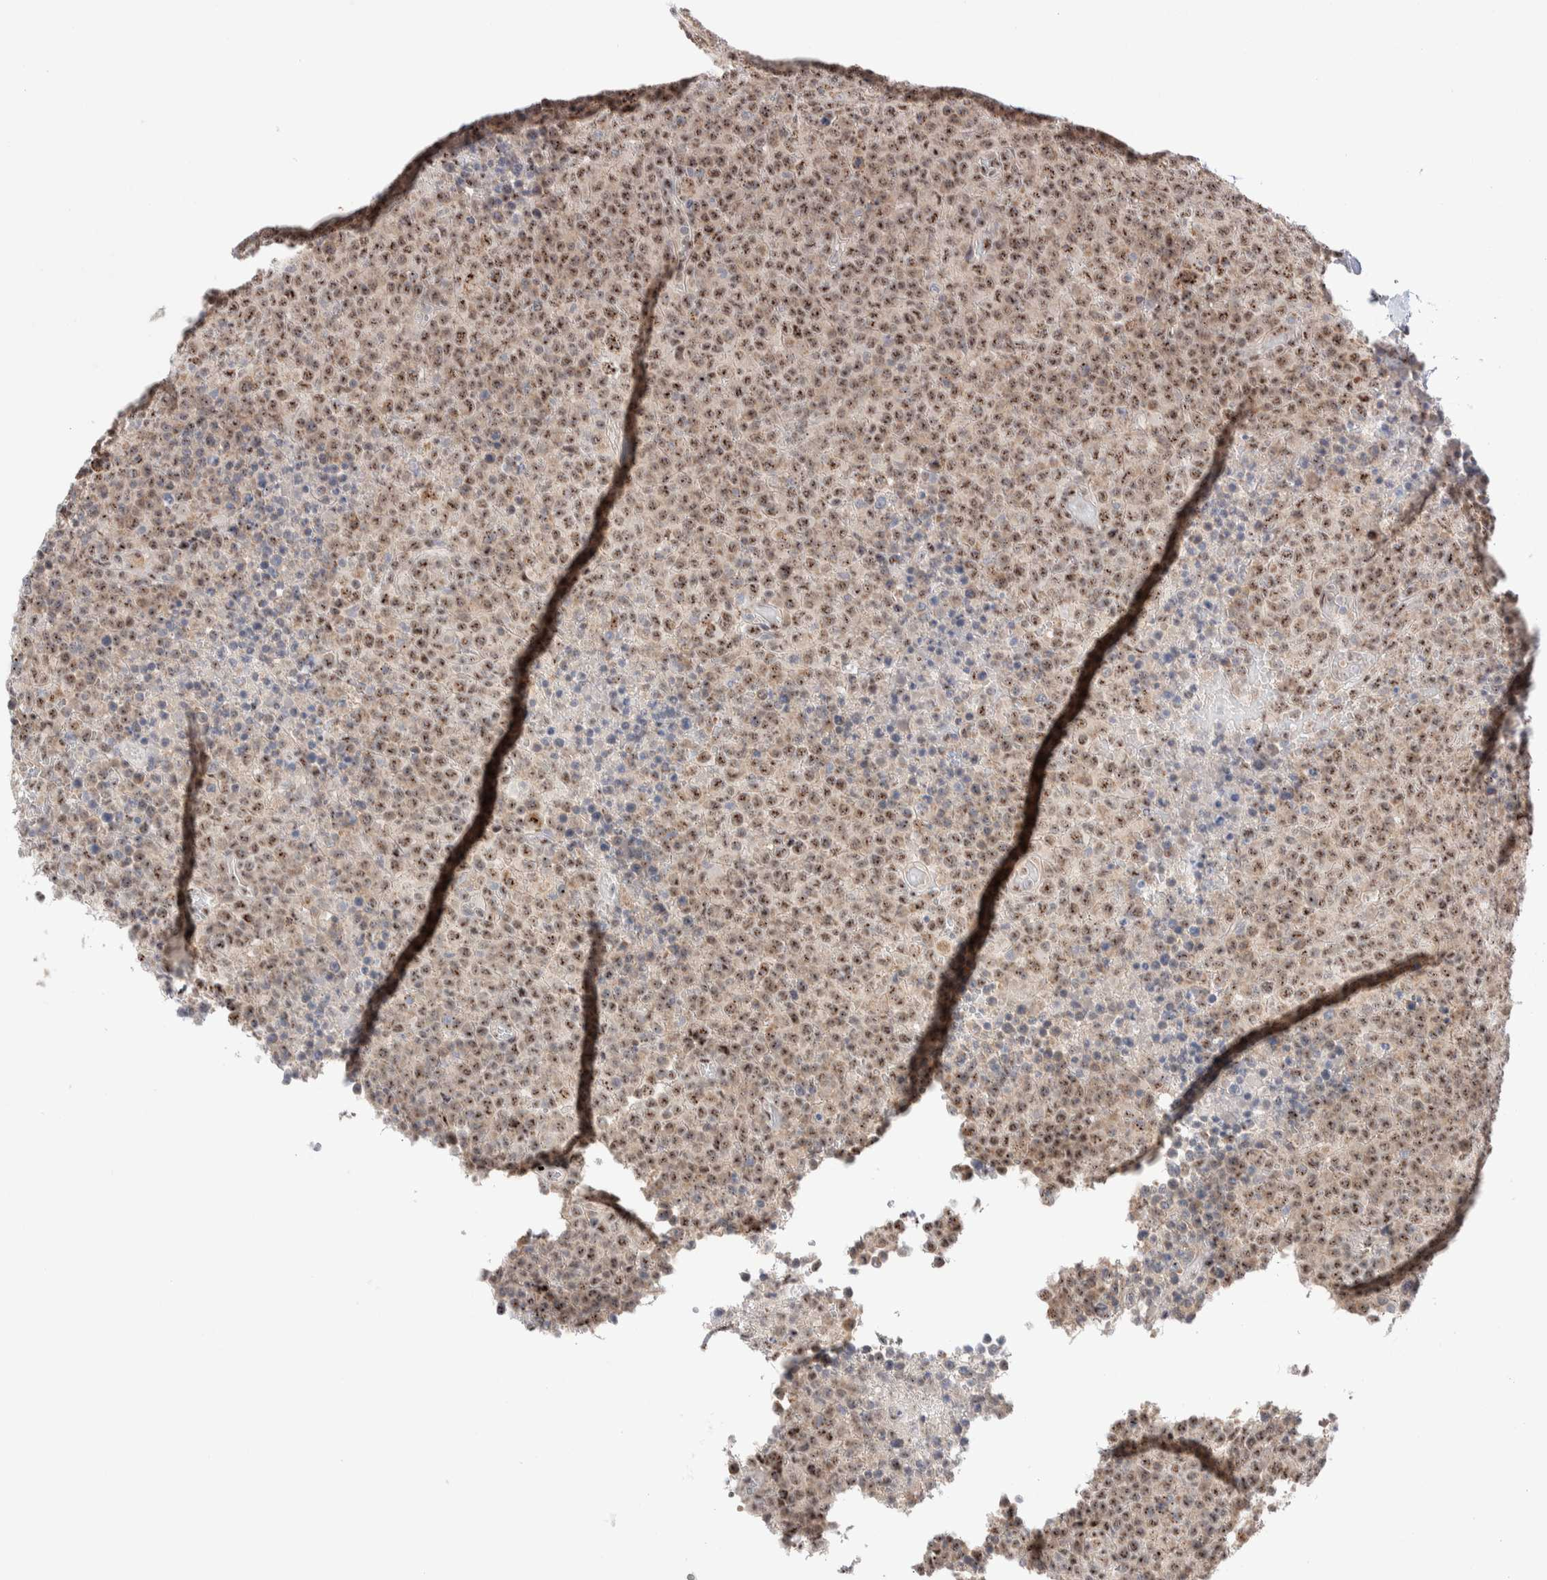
{"staining": {"intensity": "moderate", "quantity": ">75%", "location": "nuclear"}, "tissue": "lymphoma", "cell_type": "Tumor cells", "image_type": "cancer", "snomed": [{"axis": "morphology", "description": "Malignant lymphoma, non-Hodgkin's type, High grade"}, {"axis": "topography", "description": "Lymph node"}], "caption": "Immunohistochemistry (IHC) (DAB (3,3'-diaminobenzidine)) staining of lymphoma demonstrates moderate nuclear protein staining in approximately >75% of tumor cells.", "gene": "ZNF695", "patient": {"sex": "male", "age": 13}}